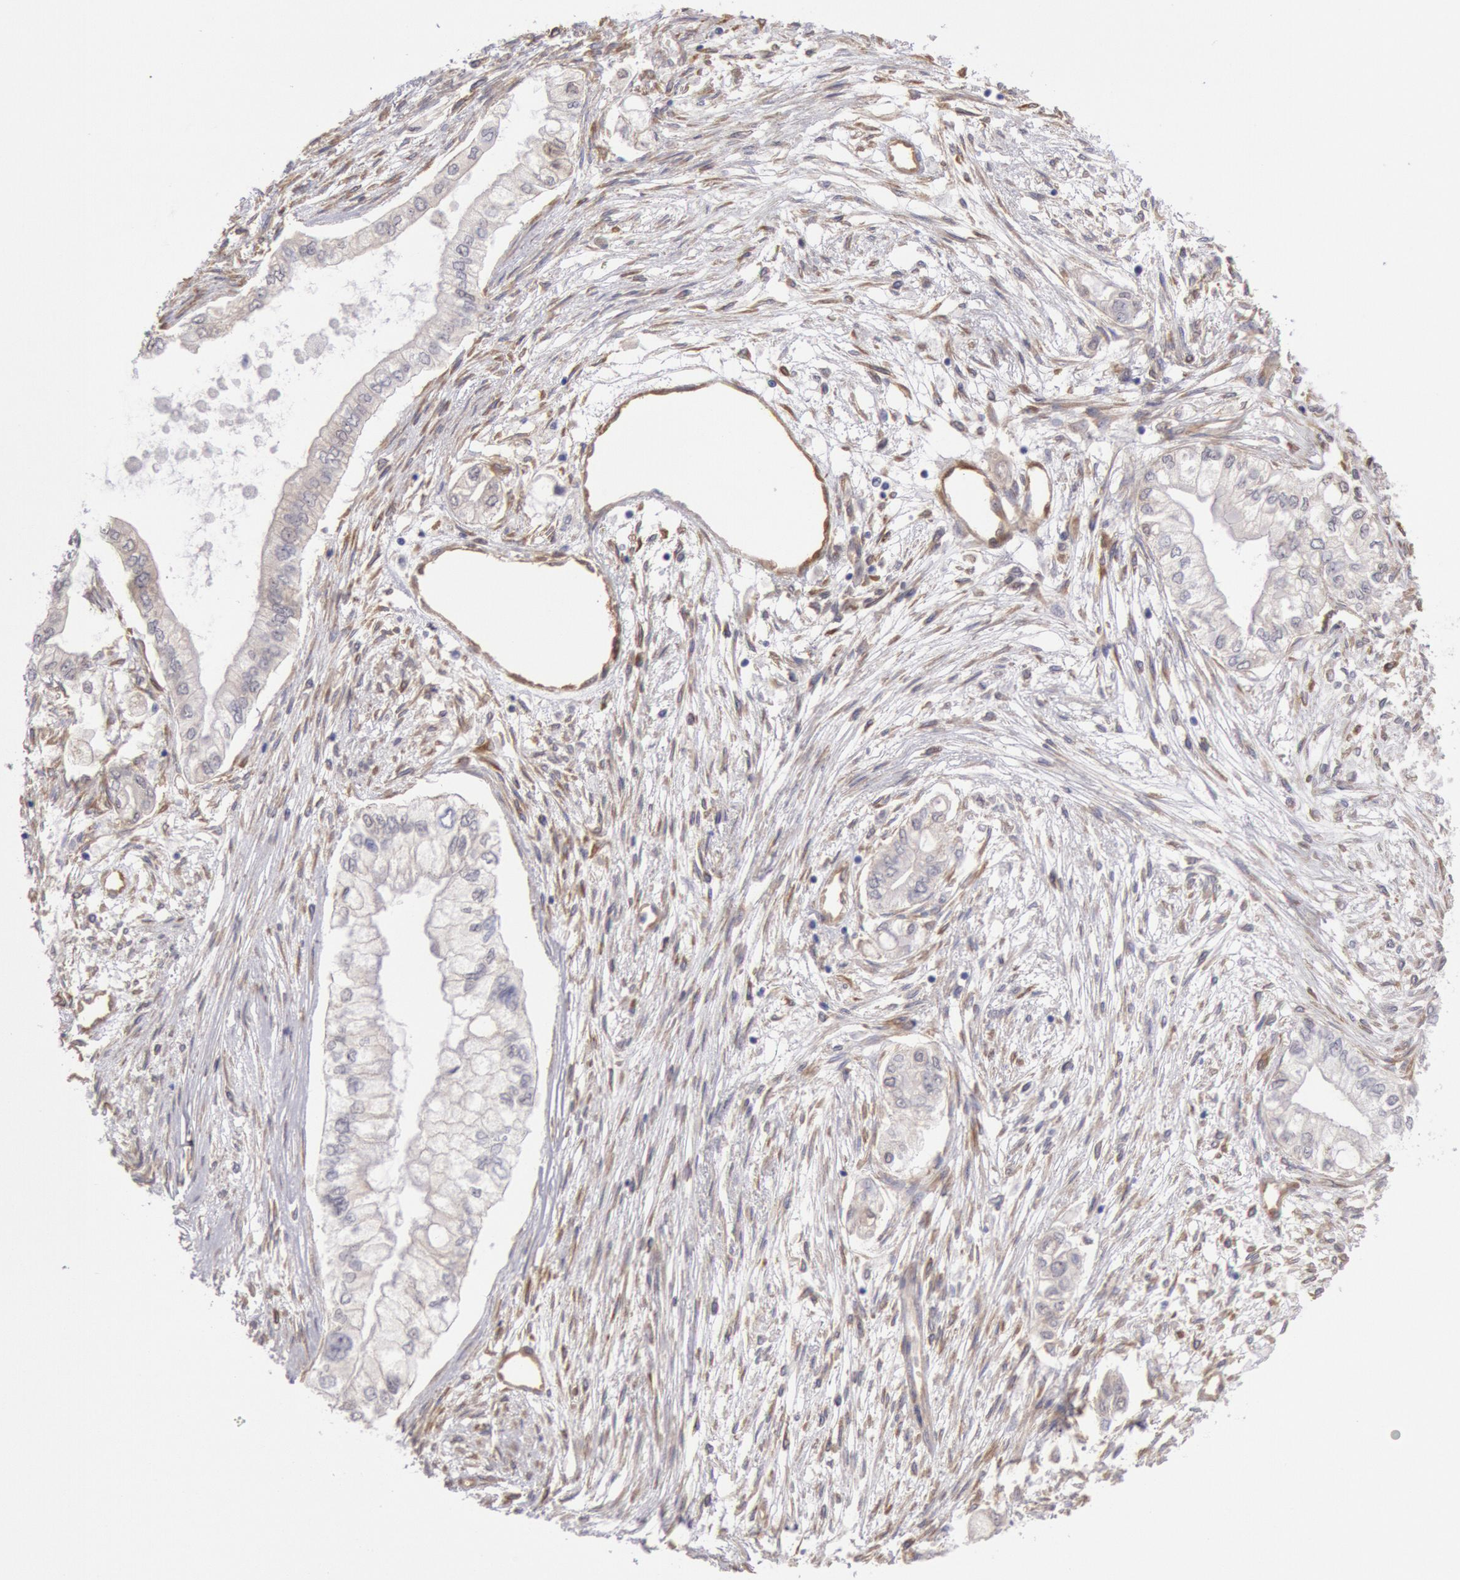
{"staining": {"intensity": "negative", "quantity": "none", "location": "none"}, "tissue": "pancreatic cancer", "cell_type": "Tumor cells", "image_type": "cancer", "snomed": [{"axis": "morphology", "description": "Adenocarcinoma, NOS"}, {"axis": "topography", "description": "Pancreas"}], "caption": "Pancreatic cancer was stained to show a protein in brown. There is no significant expression in tumor cells.", "gene": "CCDC50", "patient": {"sex": "male", "age": 79}}